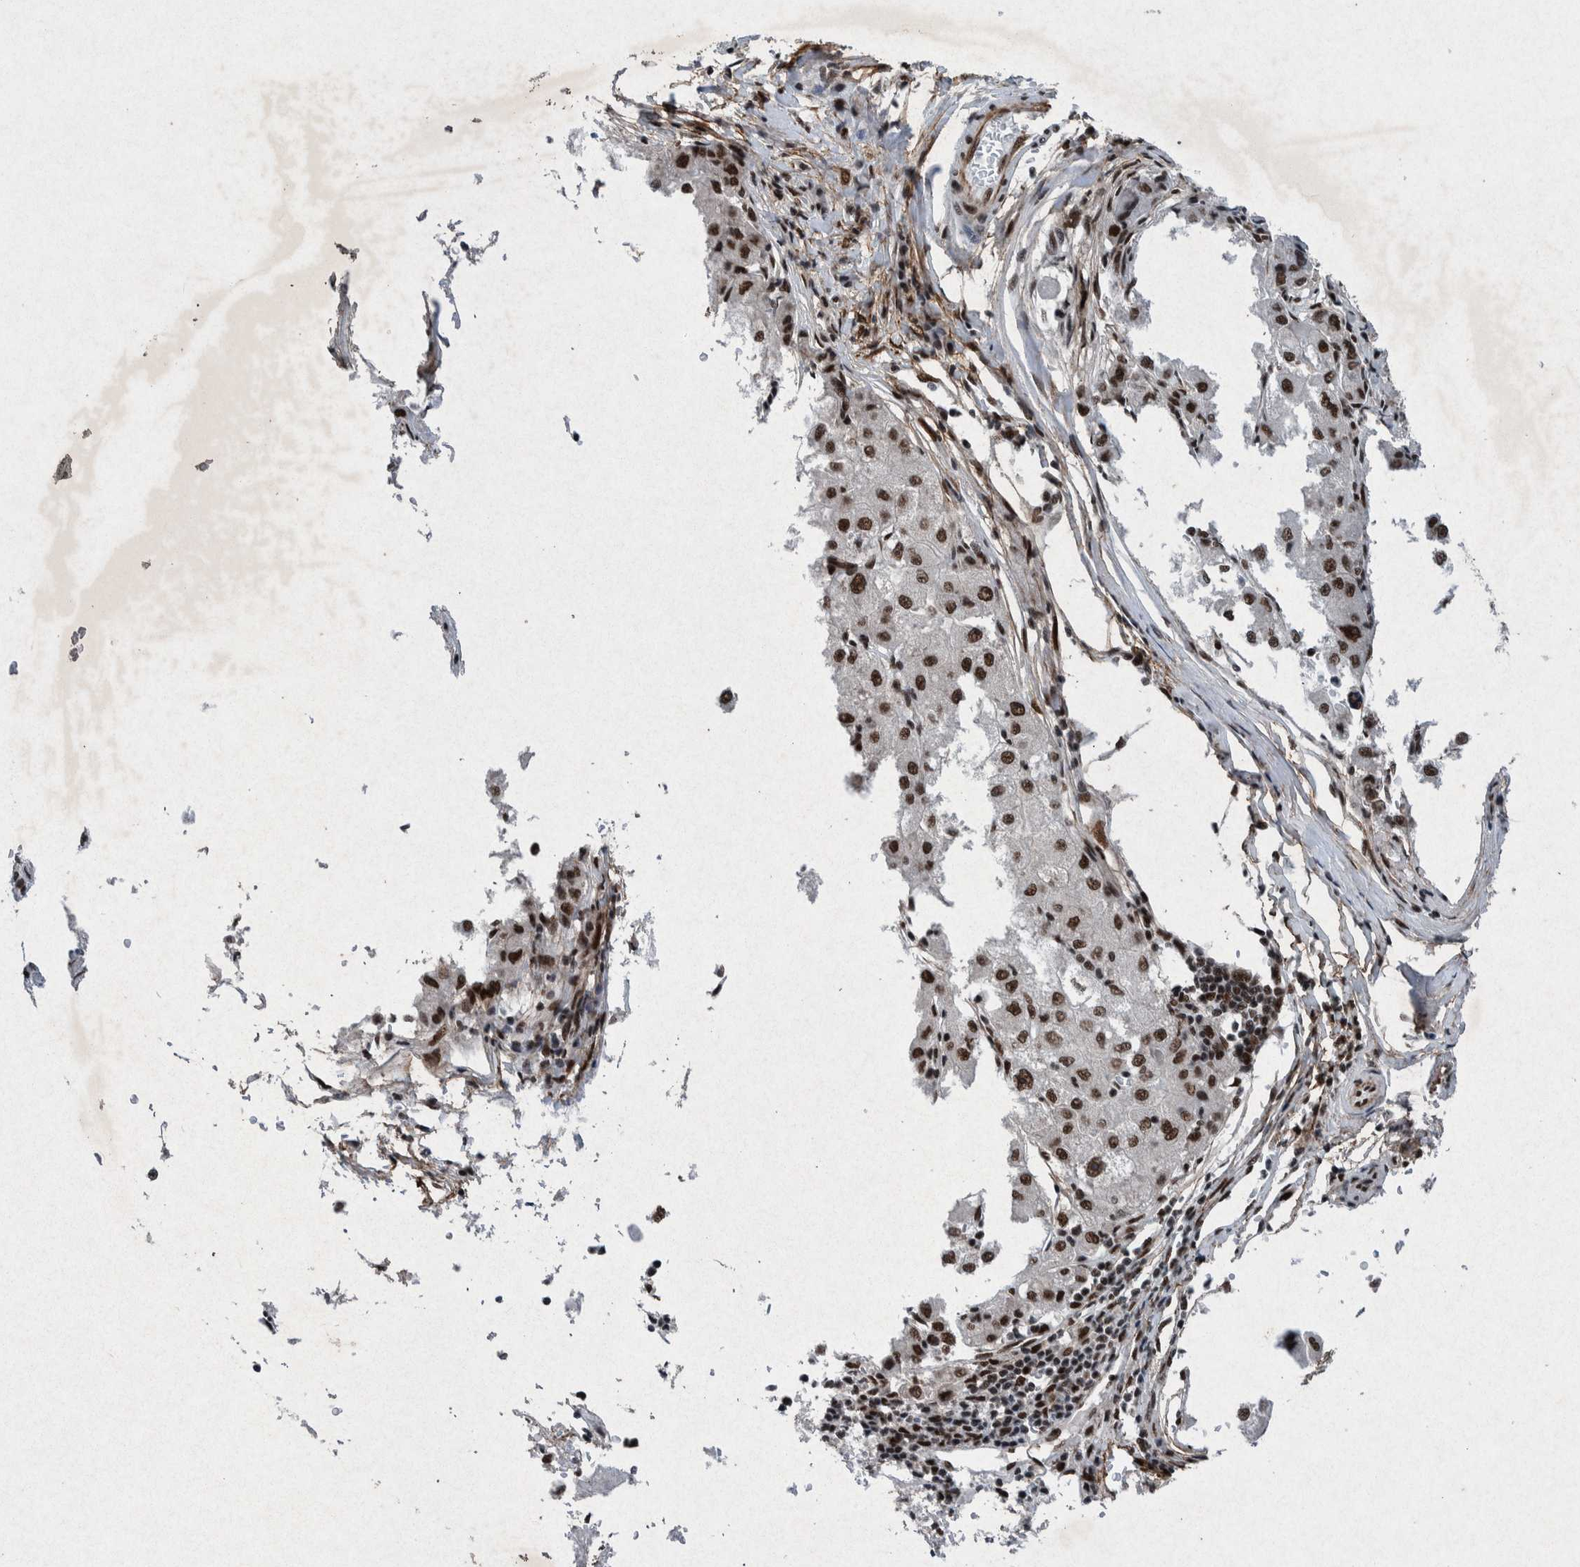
{"staining": {"intensity": "strong", "quantity": ">75%", "location": "nuclear"}, "tissue": "liver cancer", "cell_type": "Tumor cells", "image_type": "cancer", "snomed": [{"axis": "morphology", "description": "Carcinoma, Hepatocellular, NOS"}, {"axis": "topography", "description": "Liver"}], "caption": "Liver cancer (hepatocellular carcinoma) was stained to show a protein in brown. There is high levels of strong nuclear expression in about >75% of tumor cells.", "gene": "TAF10", "patient": {"sex": "male", "age": 80}}